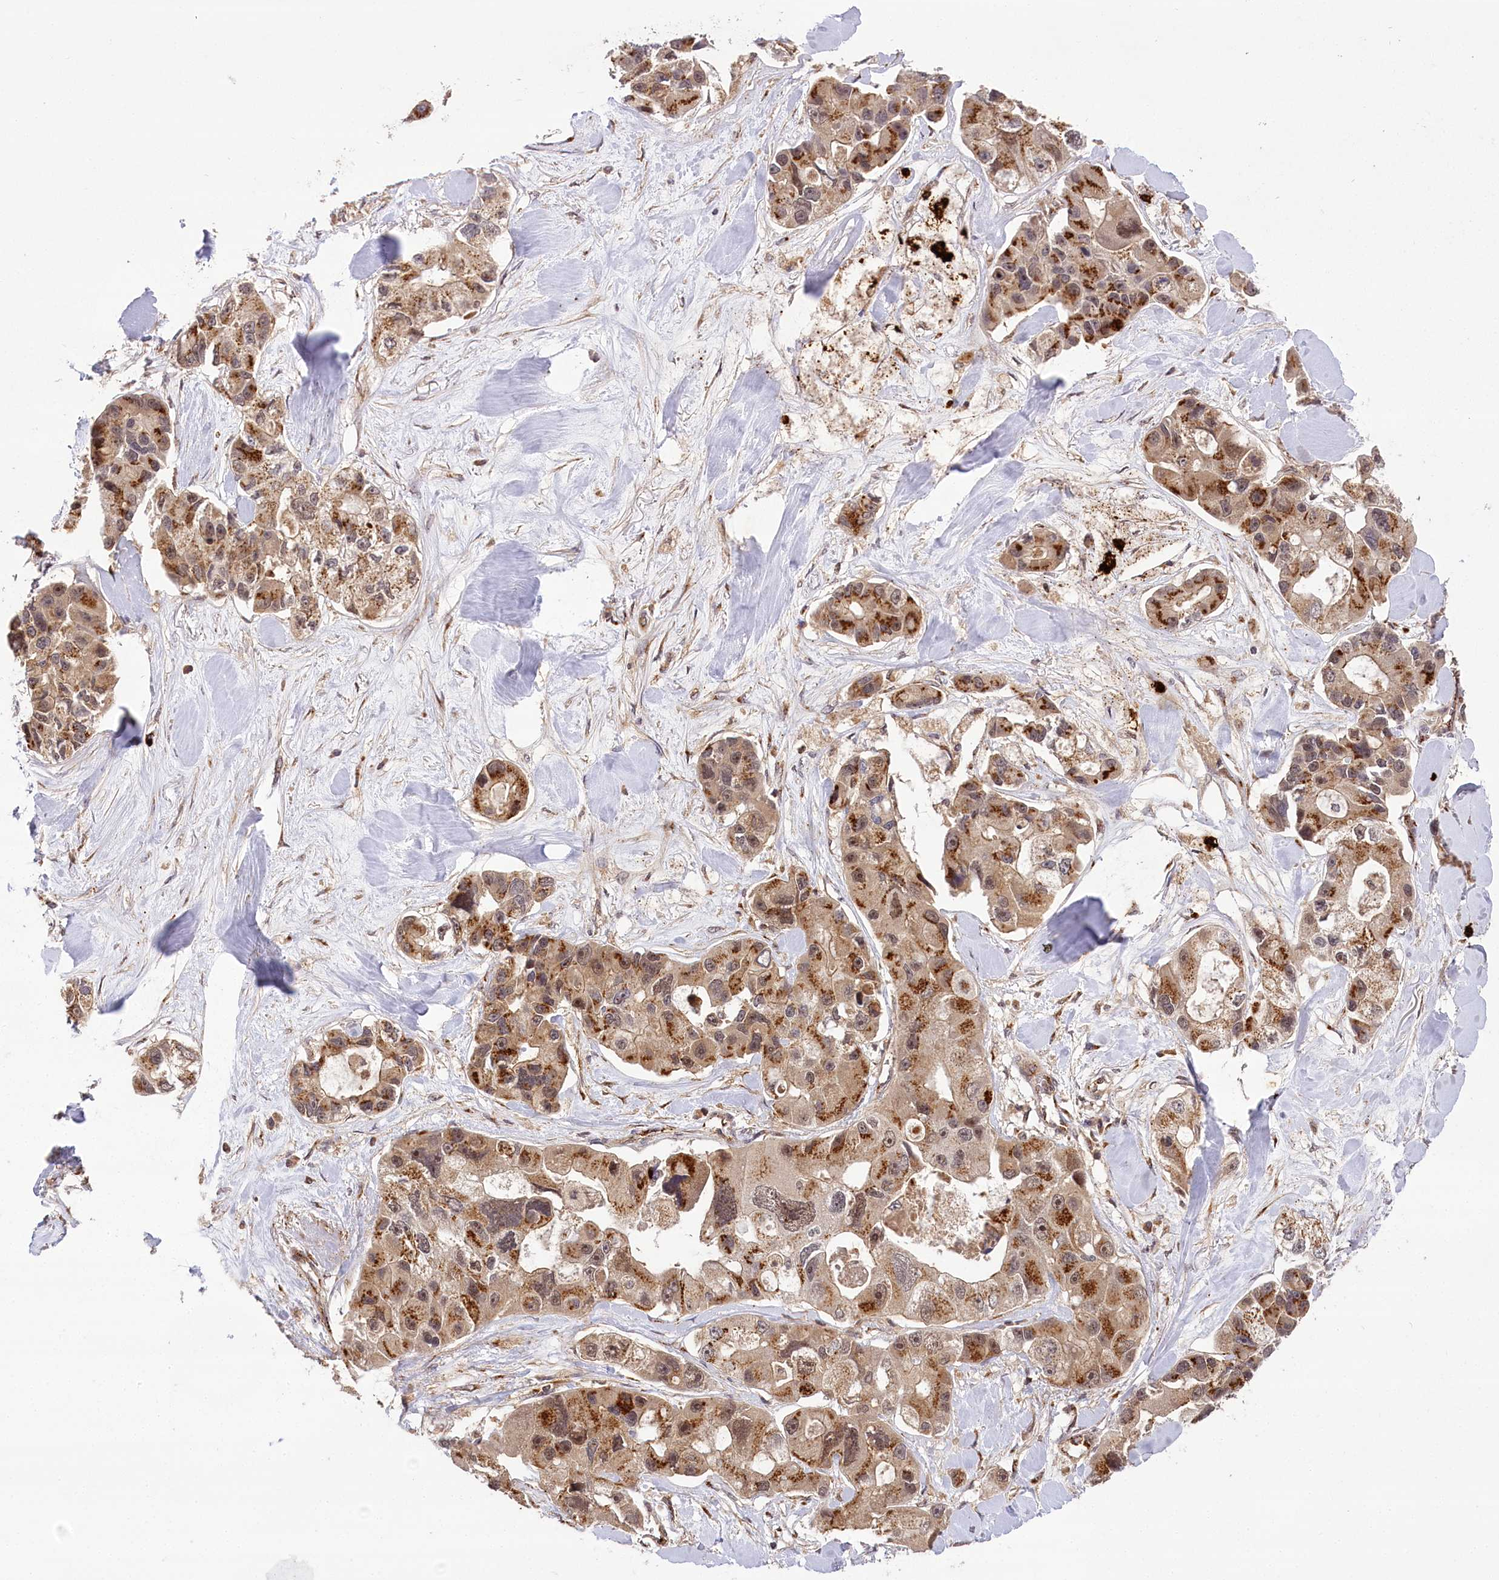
{"staining": {"intensity": "strong", "quantity": ">75%", "location": "cytoplasmic/membranous,nuclear"}, "tissue": "lung cancer", "cell_type": "Tumor cells", "image_type": "cancer", "snomed": [{"axis": "morphology", "description": "Adenocarcinoma, NOS"}, {"axis": "topography", "description": "Lung"}], "caption": "Protein analysis of adenocarcinoma (lung) tissue displays strong cytoplasmic/membranous and nuclear expression in about >75% of tumor cells.", "gene": "CARD19", "patient": {"sex": "female", "age": 54}}